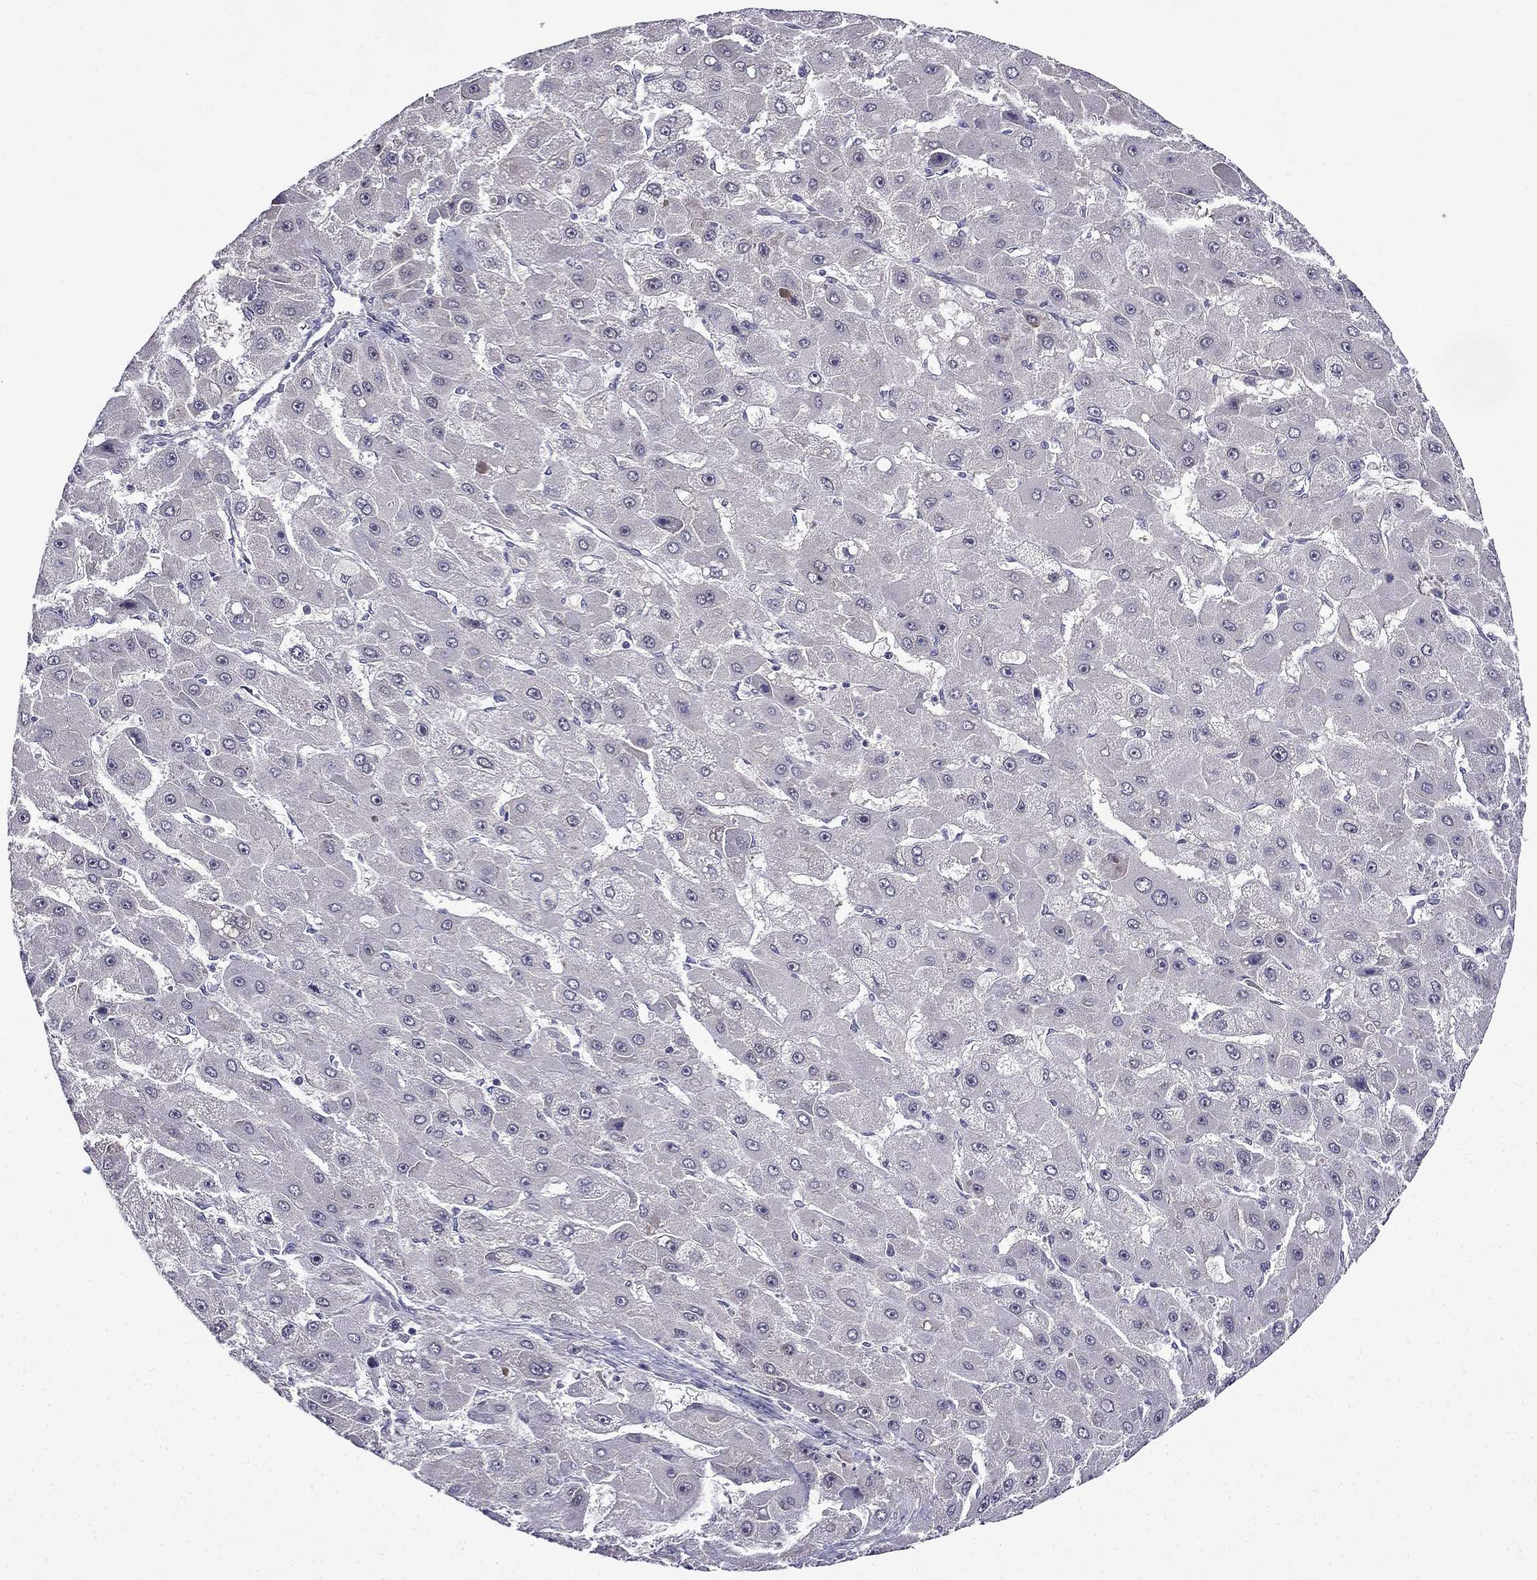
{"staining": {"intensity": "negative", "quantity": "none", "location": "none"}, "tissue": "liver cancer", "cell_type": "Tumor cells", "image_type": "cancer", "snomed": [{"axis": "morphology", "description": "Carcinoma, Hepatocellular, NOS"}, {"axis": "topography", "description": "Liver"}], "caption": "IHC histopathology image of human liver hepatocellular carcinoma stained for a protein (brown), which shows no positivity in tumor cells. (DAB immunohistochemistry visualized using brightfield microscopy, high magnification).", "gene": "PI16", "patient": {"sex": "female", "age": 25}}